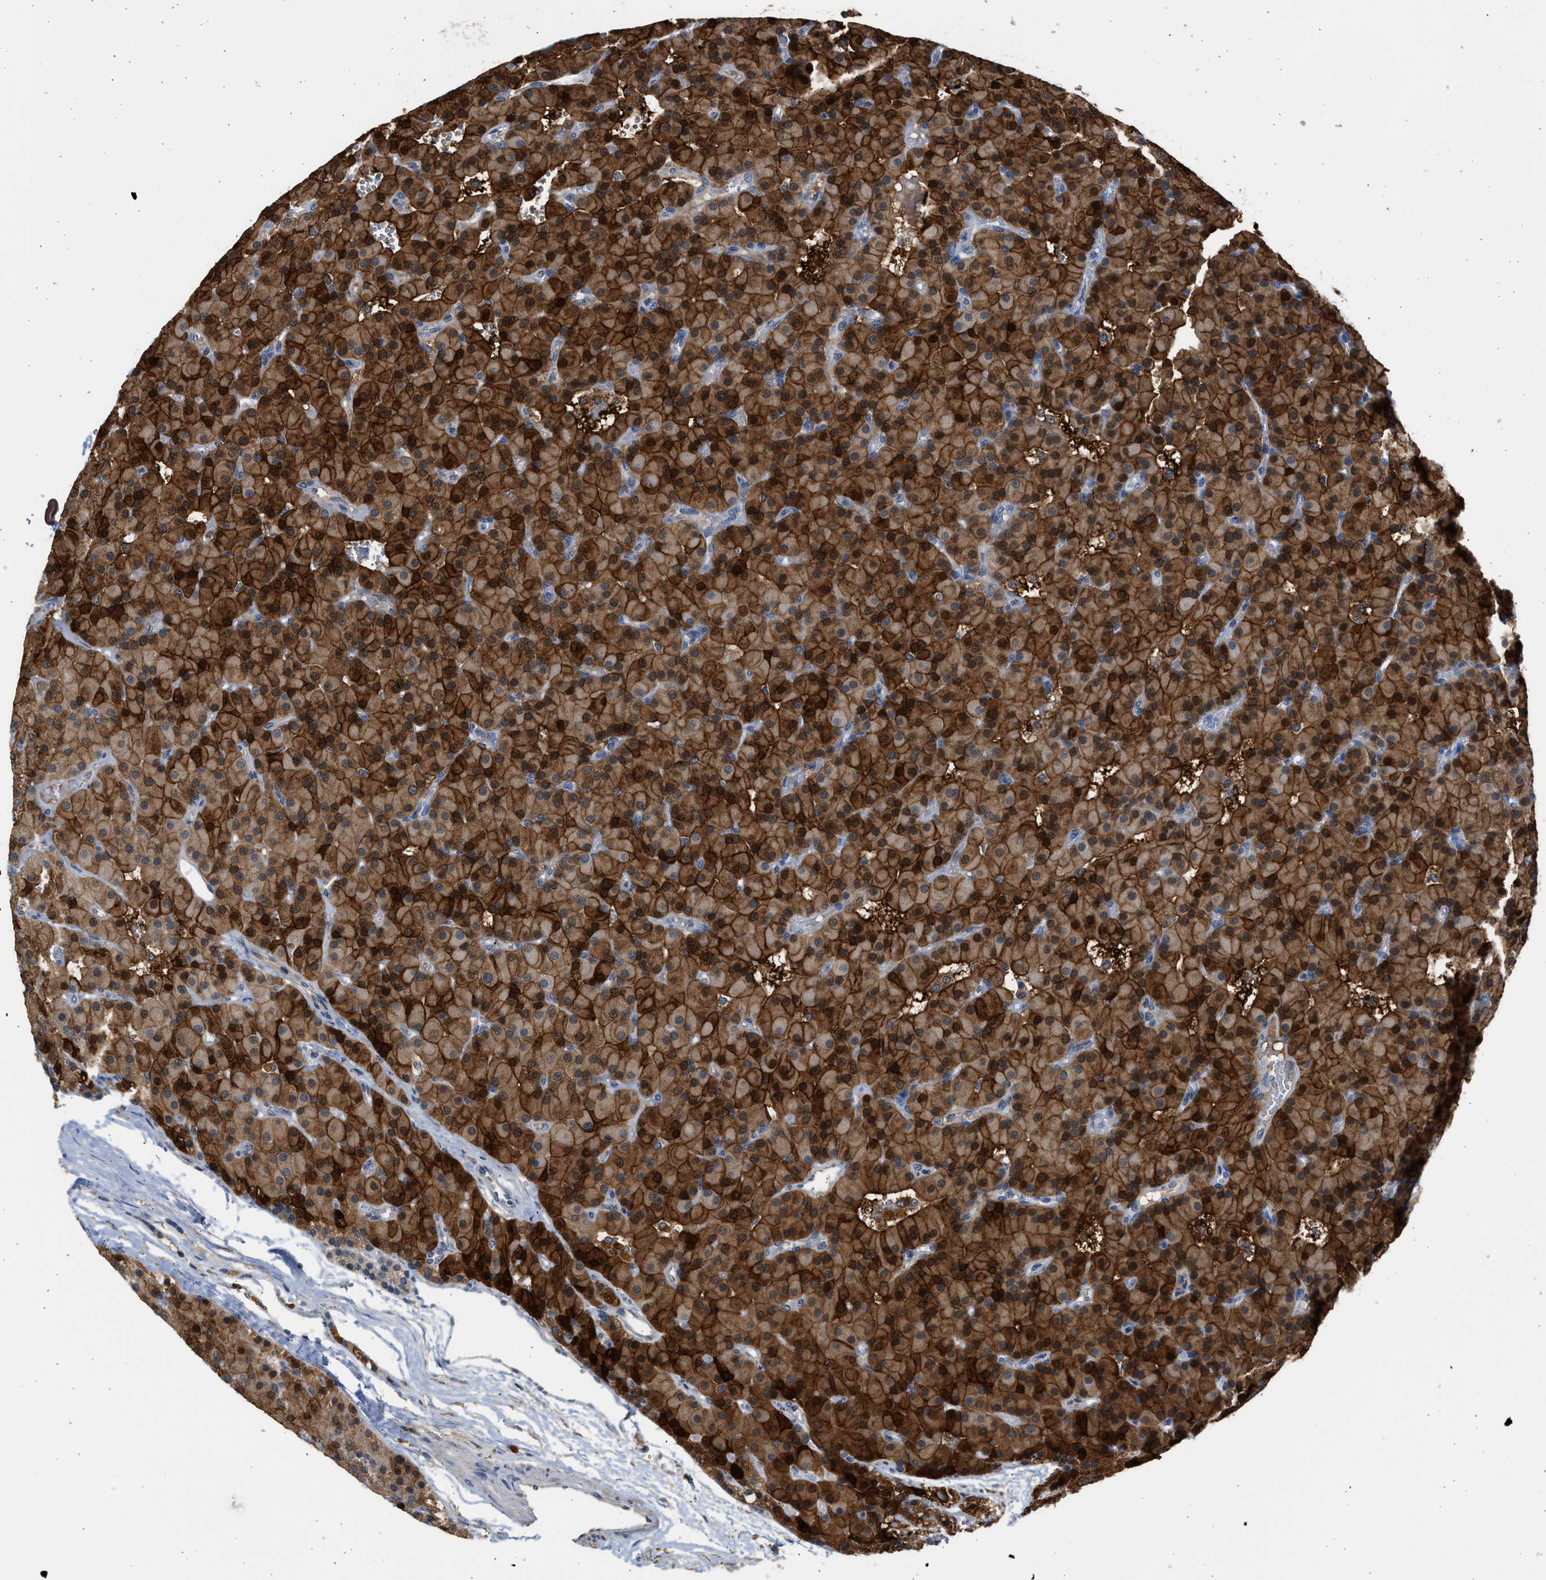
{"staining": {"intensity": "strong", "quantity": "25%-75%", "location": "cytoplasmic/membranous,nuclear"}, "tissue": "parathyroid gland", "cell_type": "Glandular cells", "image_type": "normal", "snomed": [{"axis": "morphology", "description": "Normal tissue, NOS"}, {"axis": "morphology", "description": "Adenoma, NOS"}, {"axis": "topography", "description": "Parathyroid gland"}], "caption": "IHC staining of normal parathyroid gland, which demonstrates high levels of strong cytoplasmic/membranous,nuclear staining in about 25%-75% of glandular cells indicating strong cytoplasmic/membranous,nuclear protein staining. The staining was performed using DAB (brown) for protein detection and nuclei were counterstained in hematoxylin (blue).", "gene": "SULT2A1", "patient": {"sex": "male", "age": 75}}